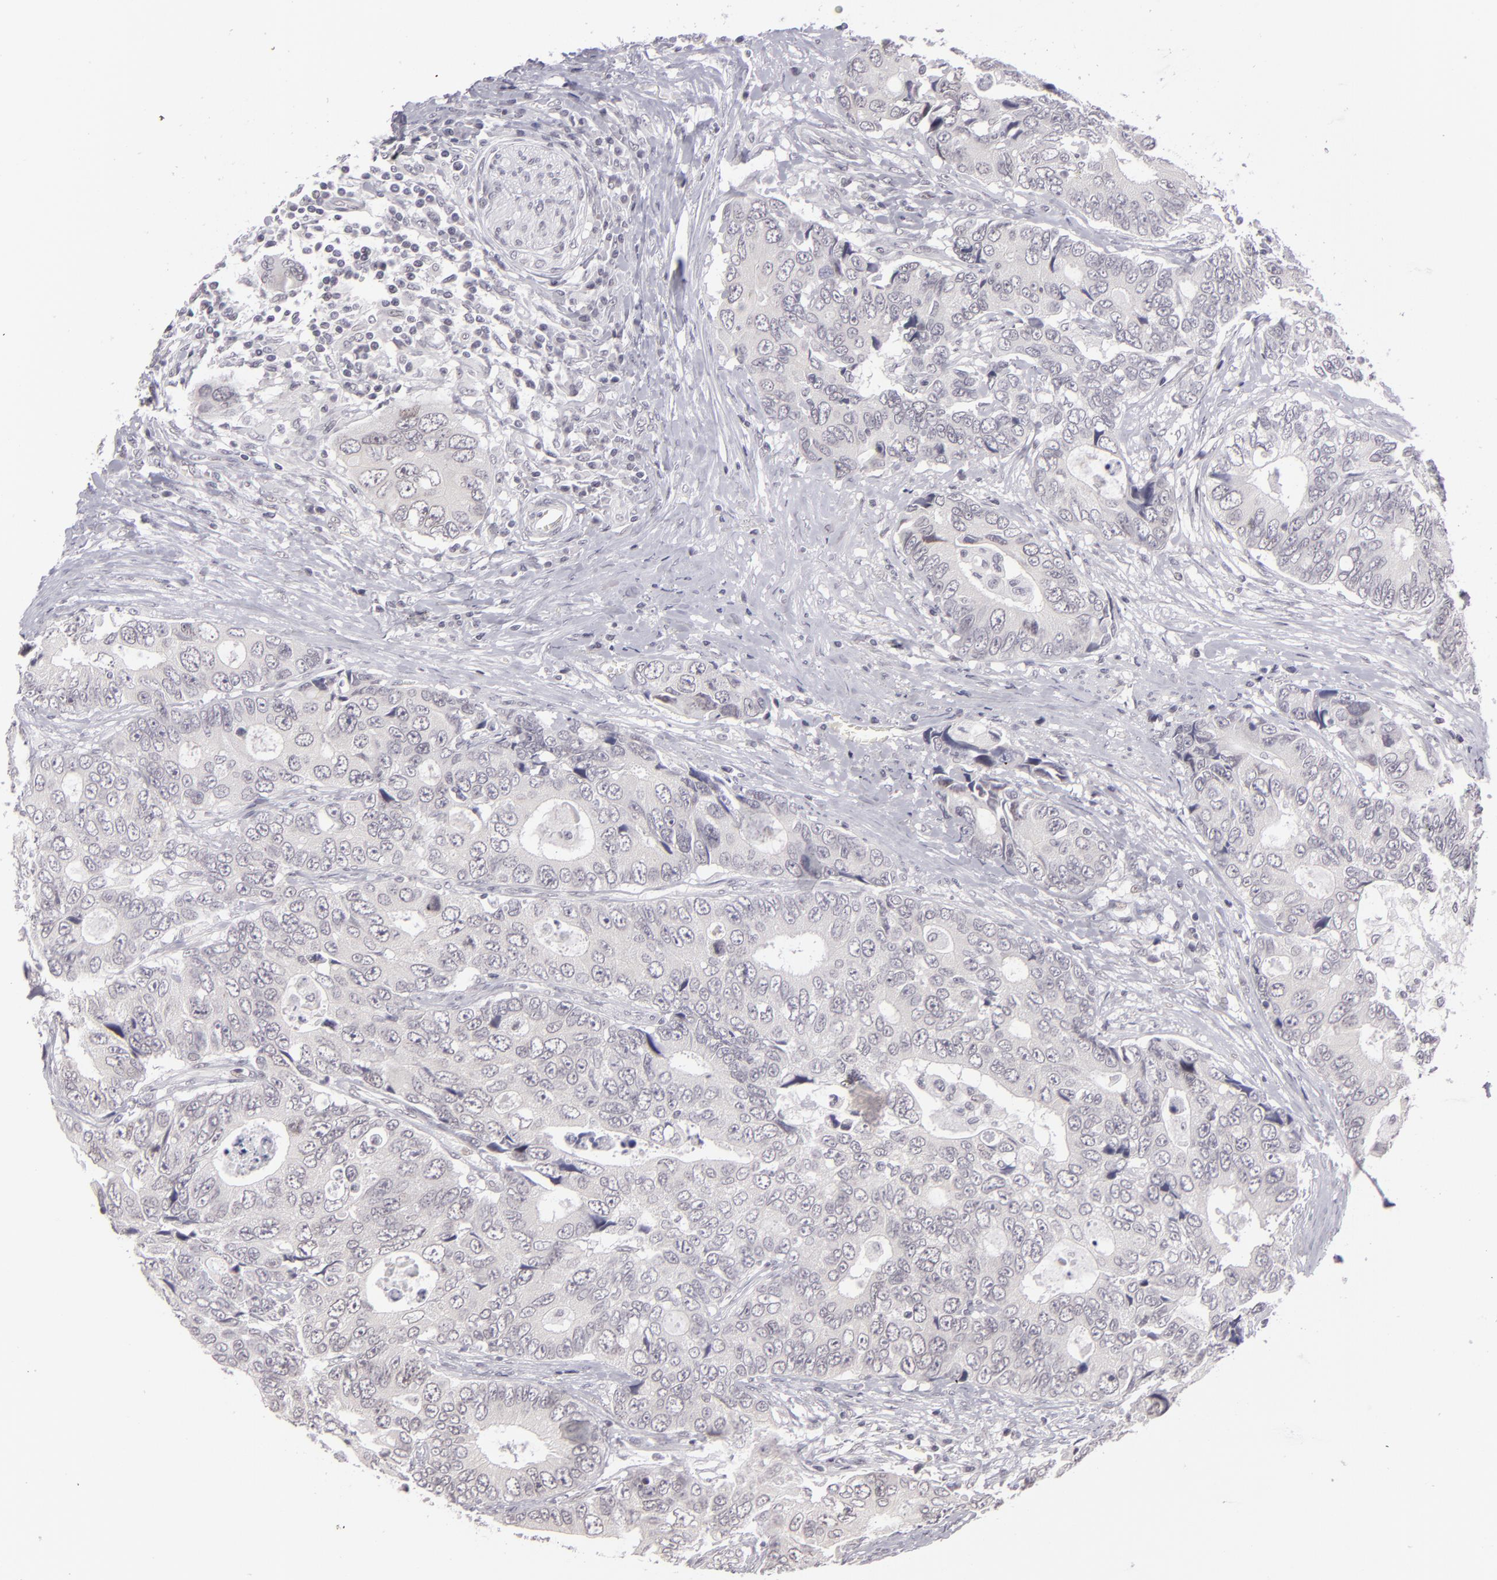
{"staining": {"intensity": "weak", "quantity": "<25%", "location": "nuclear"}, "tissue": "colorectal cancer", "cell_type": "Tumor cells", "image_type": "cancer", "snomed": [{"axis": "morphology", "description": "Adenocarcinoma, NOS"}, {"axis": "topography", "description": "Rectum"}], "caption": "Immunohistochemistry micrograph of human colorectal cancer (adenocarcinoma) stained for a protein (brown), which reveals no positivity in tumor cells. (Stains: DAB (3,3'-diaminobenzidine) immunohistochemistry with hematoxylin counter stain, Microscopy: brightfield microscopy at high magnification).", "gene": "ZNF205", "patient": {"sex": "female", "age": 67}}